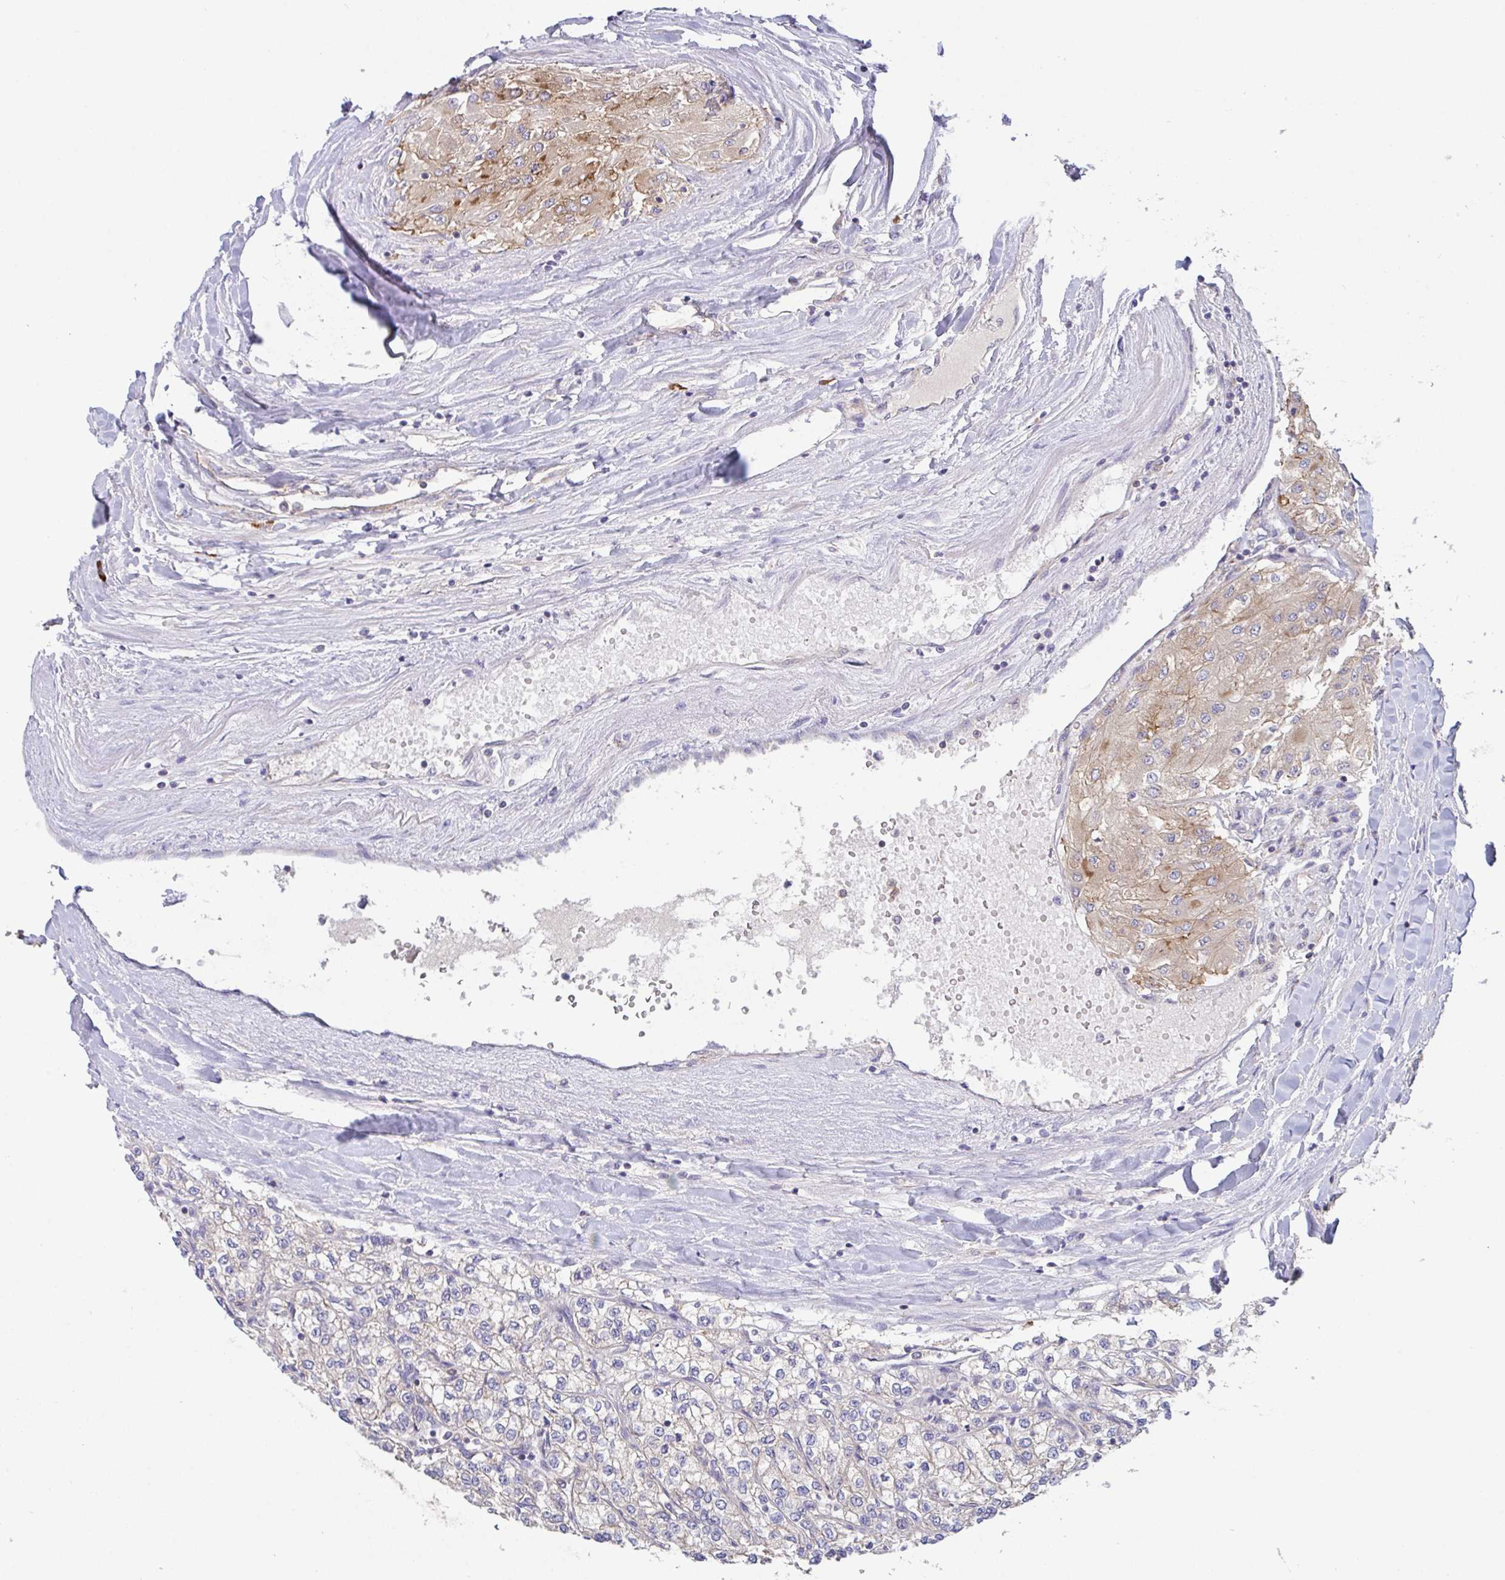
{"staining": {"intensity": "weak", "quantity": "25%-75%", "location": "cytoplasmic/membranous"}, "tissue": "renal cancer", "cell_type": "Tumor cells", "image_type": "cancer", "snomed": [{"axis": "morphology", "description": "Adenocarcinoma, NOS"}, {"axis": "topography", "description": "Kidney"}], "caption": "Protein staining by immunohistochemistry (IHC) reveals weak cytoplasmic/membranous staining in about 25%-75% of tumor cells in renal cancer. The protein is shown in brown color, while the nuclei are stained blue.", "gene": "YARS2", "patient": {"sex": "male", "age": 80}}